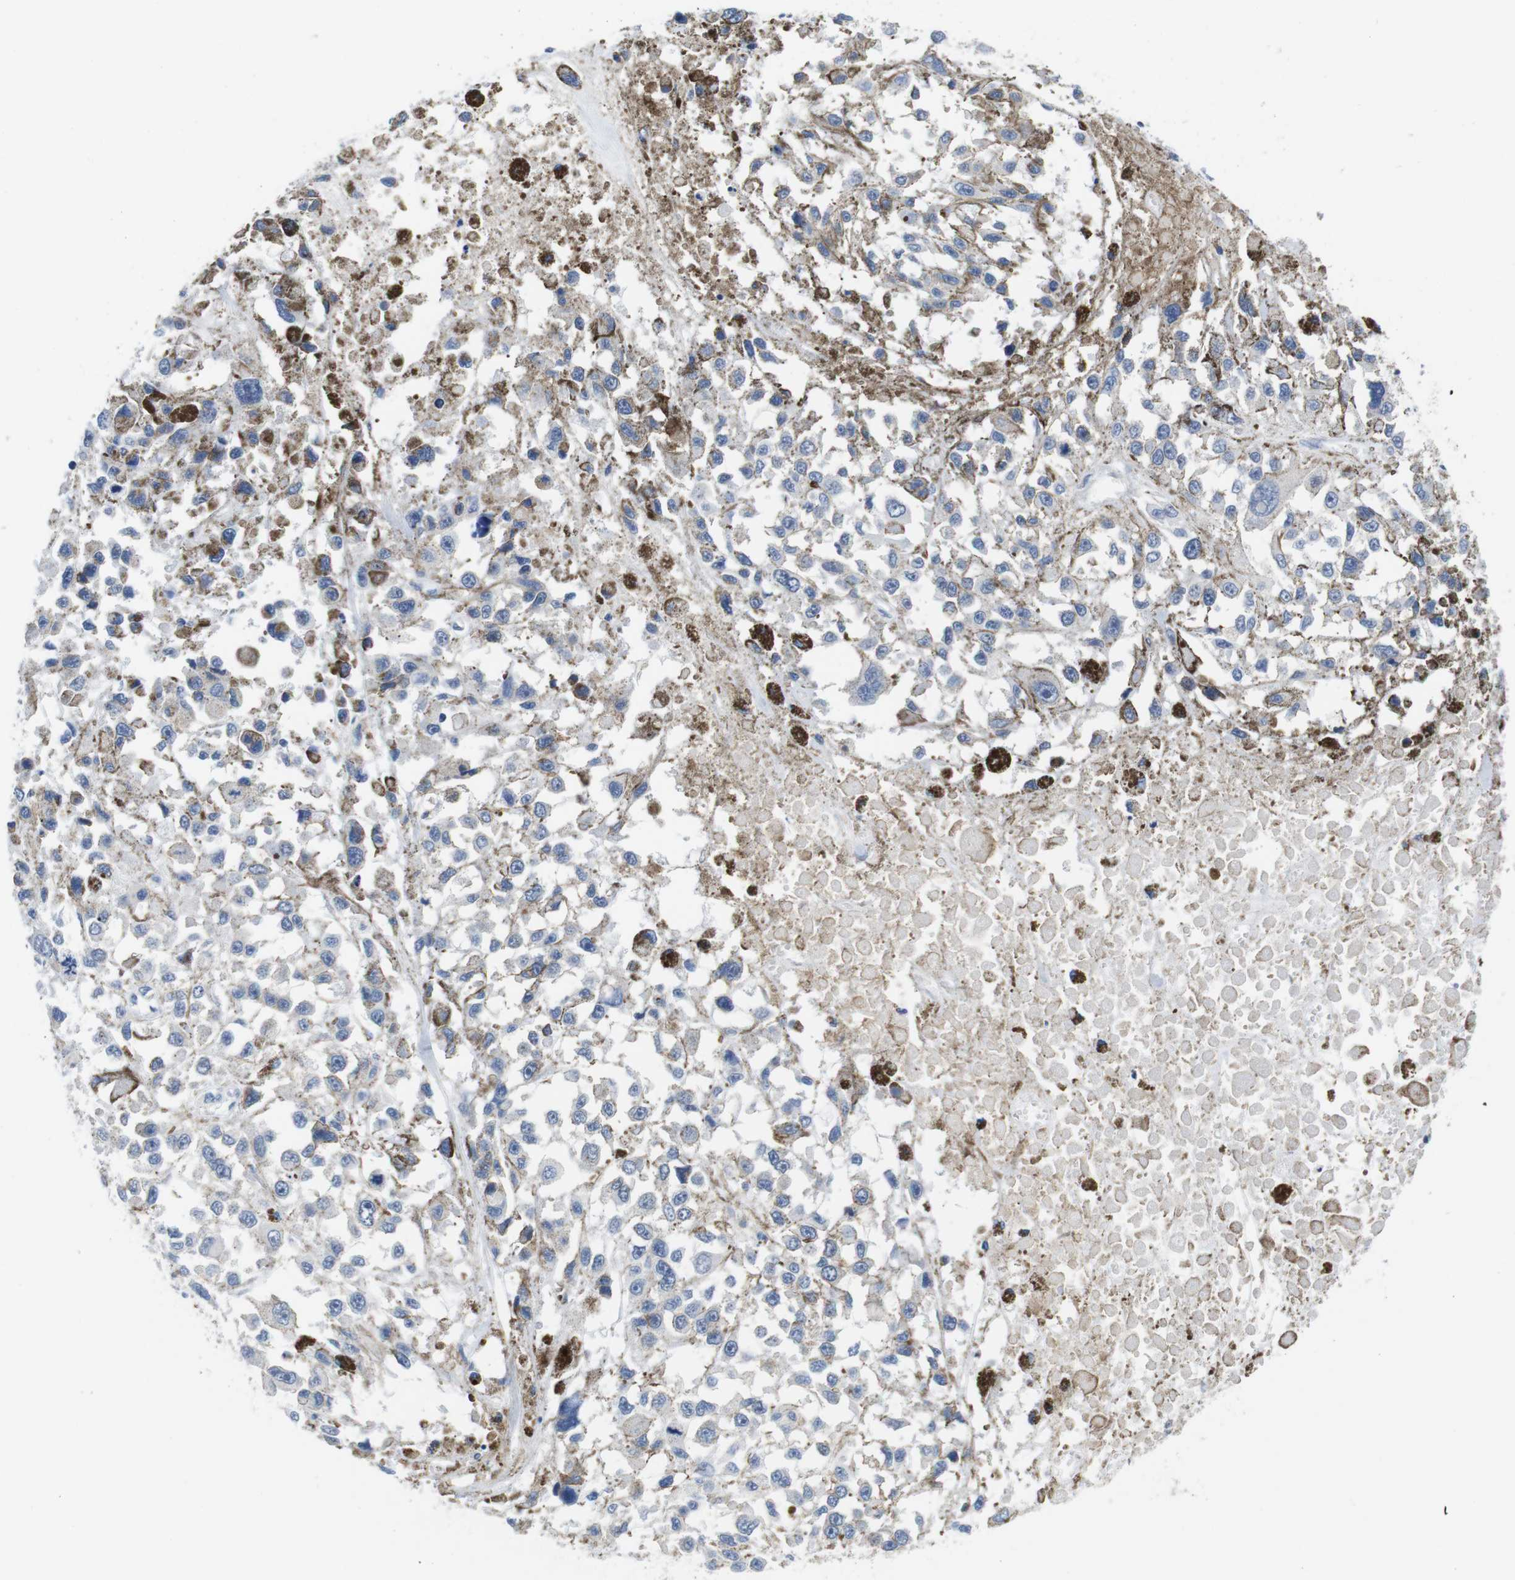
{"staining": {"intensity": "negative", "quantity": "none", "location": "none"}, "tissue": "melanoma", "cell_type": "Tumor cells", "image_type": "cancer", "snomed": [{"axis": "morphology", "description": "Malignant melanoma, Metastatic site"}, {"axis": "topography", "description": "Lymph node"}], "caption": "Immunohistochemistry of melanoma displays no positivity in tumor cells.", "gene": "SCRIB", "patient": {"sex": "male", "age": 59}}